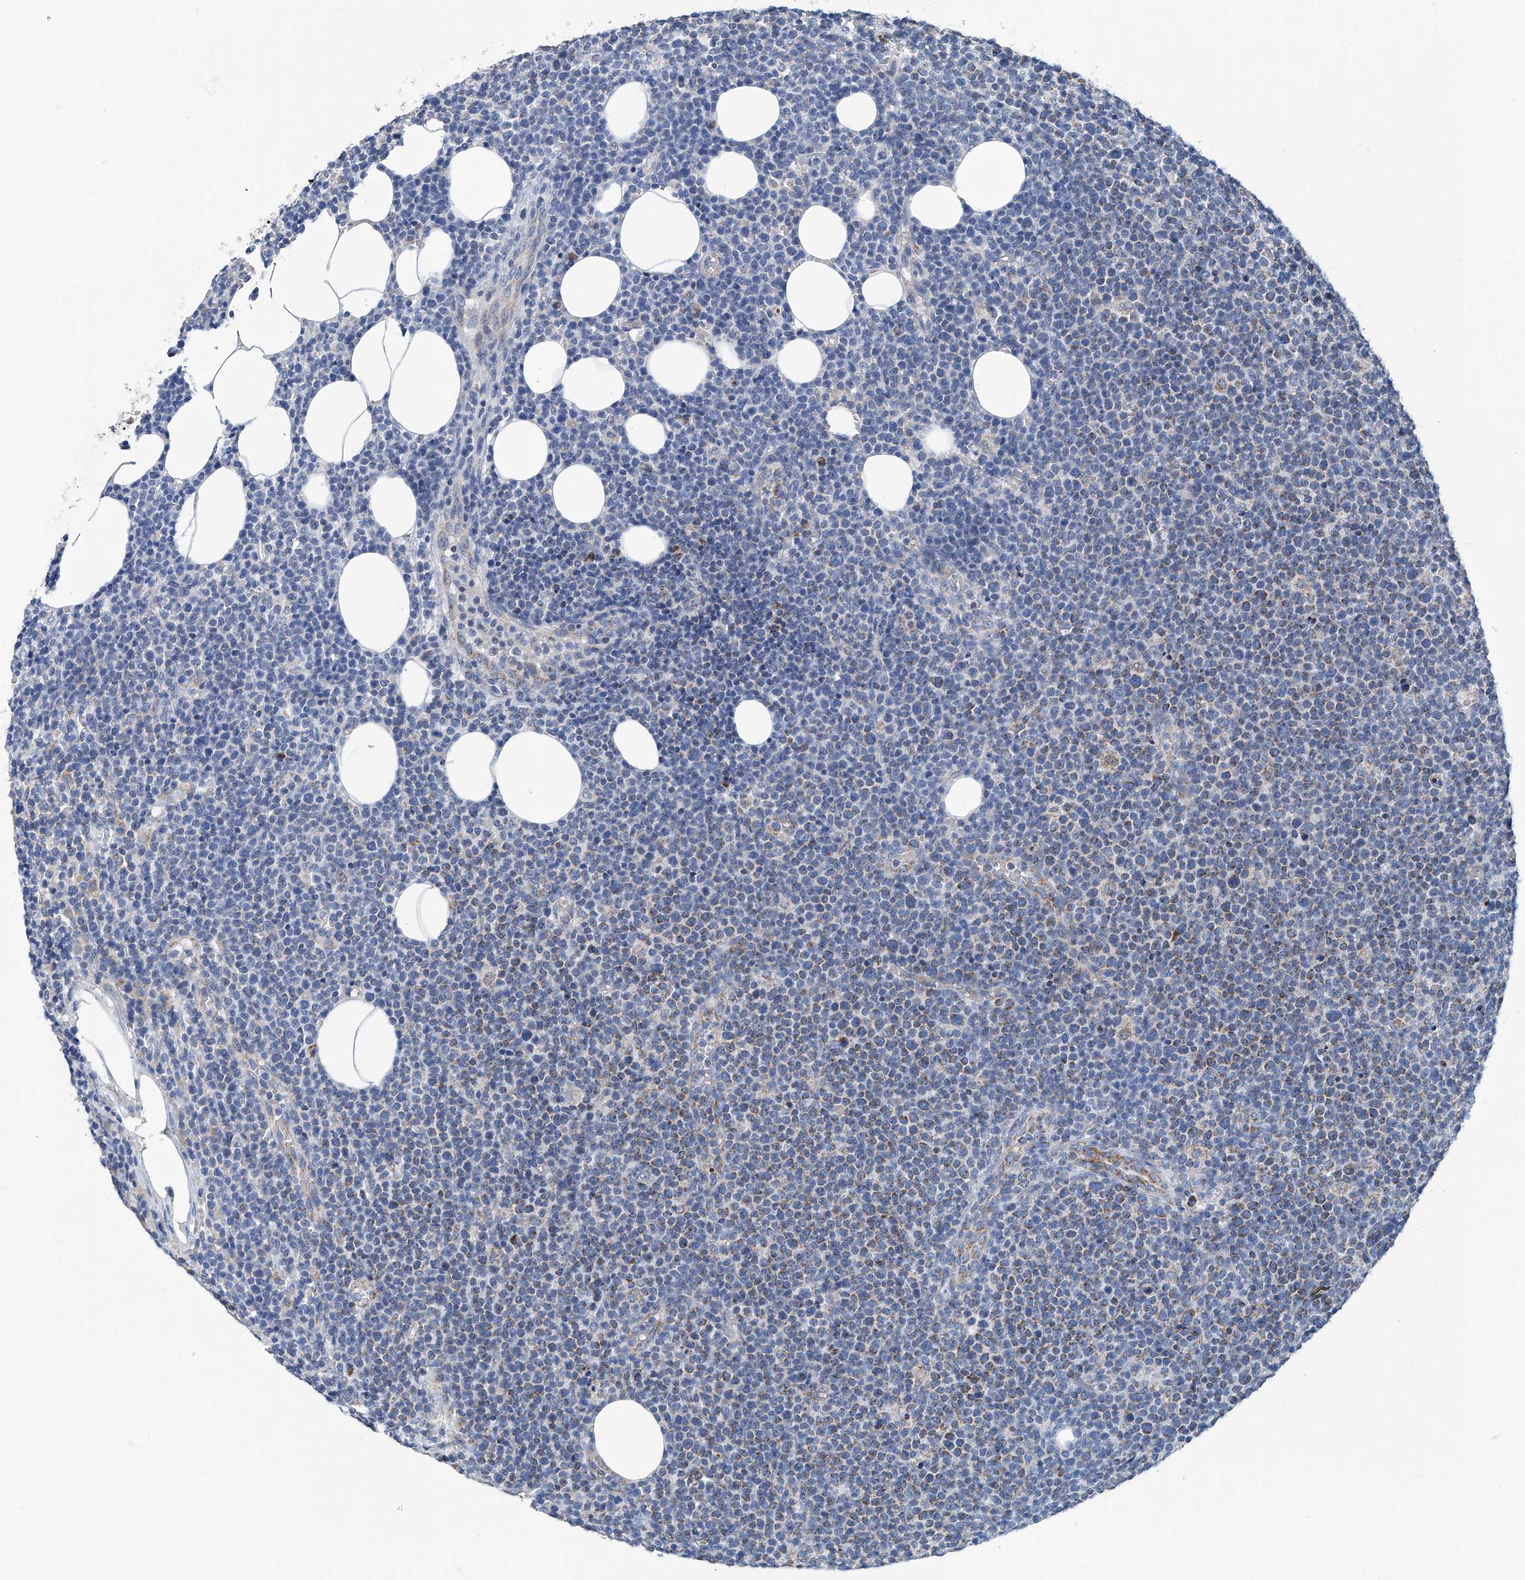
{"staining": {"intensity": "weak", "quantity": "<25%", "location": "cytoplasmic/membranous"}, "tissue": "lymphoma", "cell_type": "Tumor cells", "image_type": "cancer", "snomed": [{"axis": "morphology", "description": "Malignant lymphoma, non-Hodgkin's type, High grade"}, {"axis": "topography", "description": "Lymph node"}], "caption": "Human lymphoma stained for a protein using immunohistochemistry demonstrates no positivity in tumor cells.", "gene": "MT-ND1", "patient": {"sex": "male", "age": 61}}